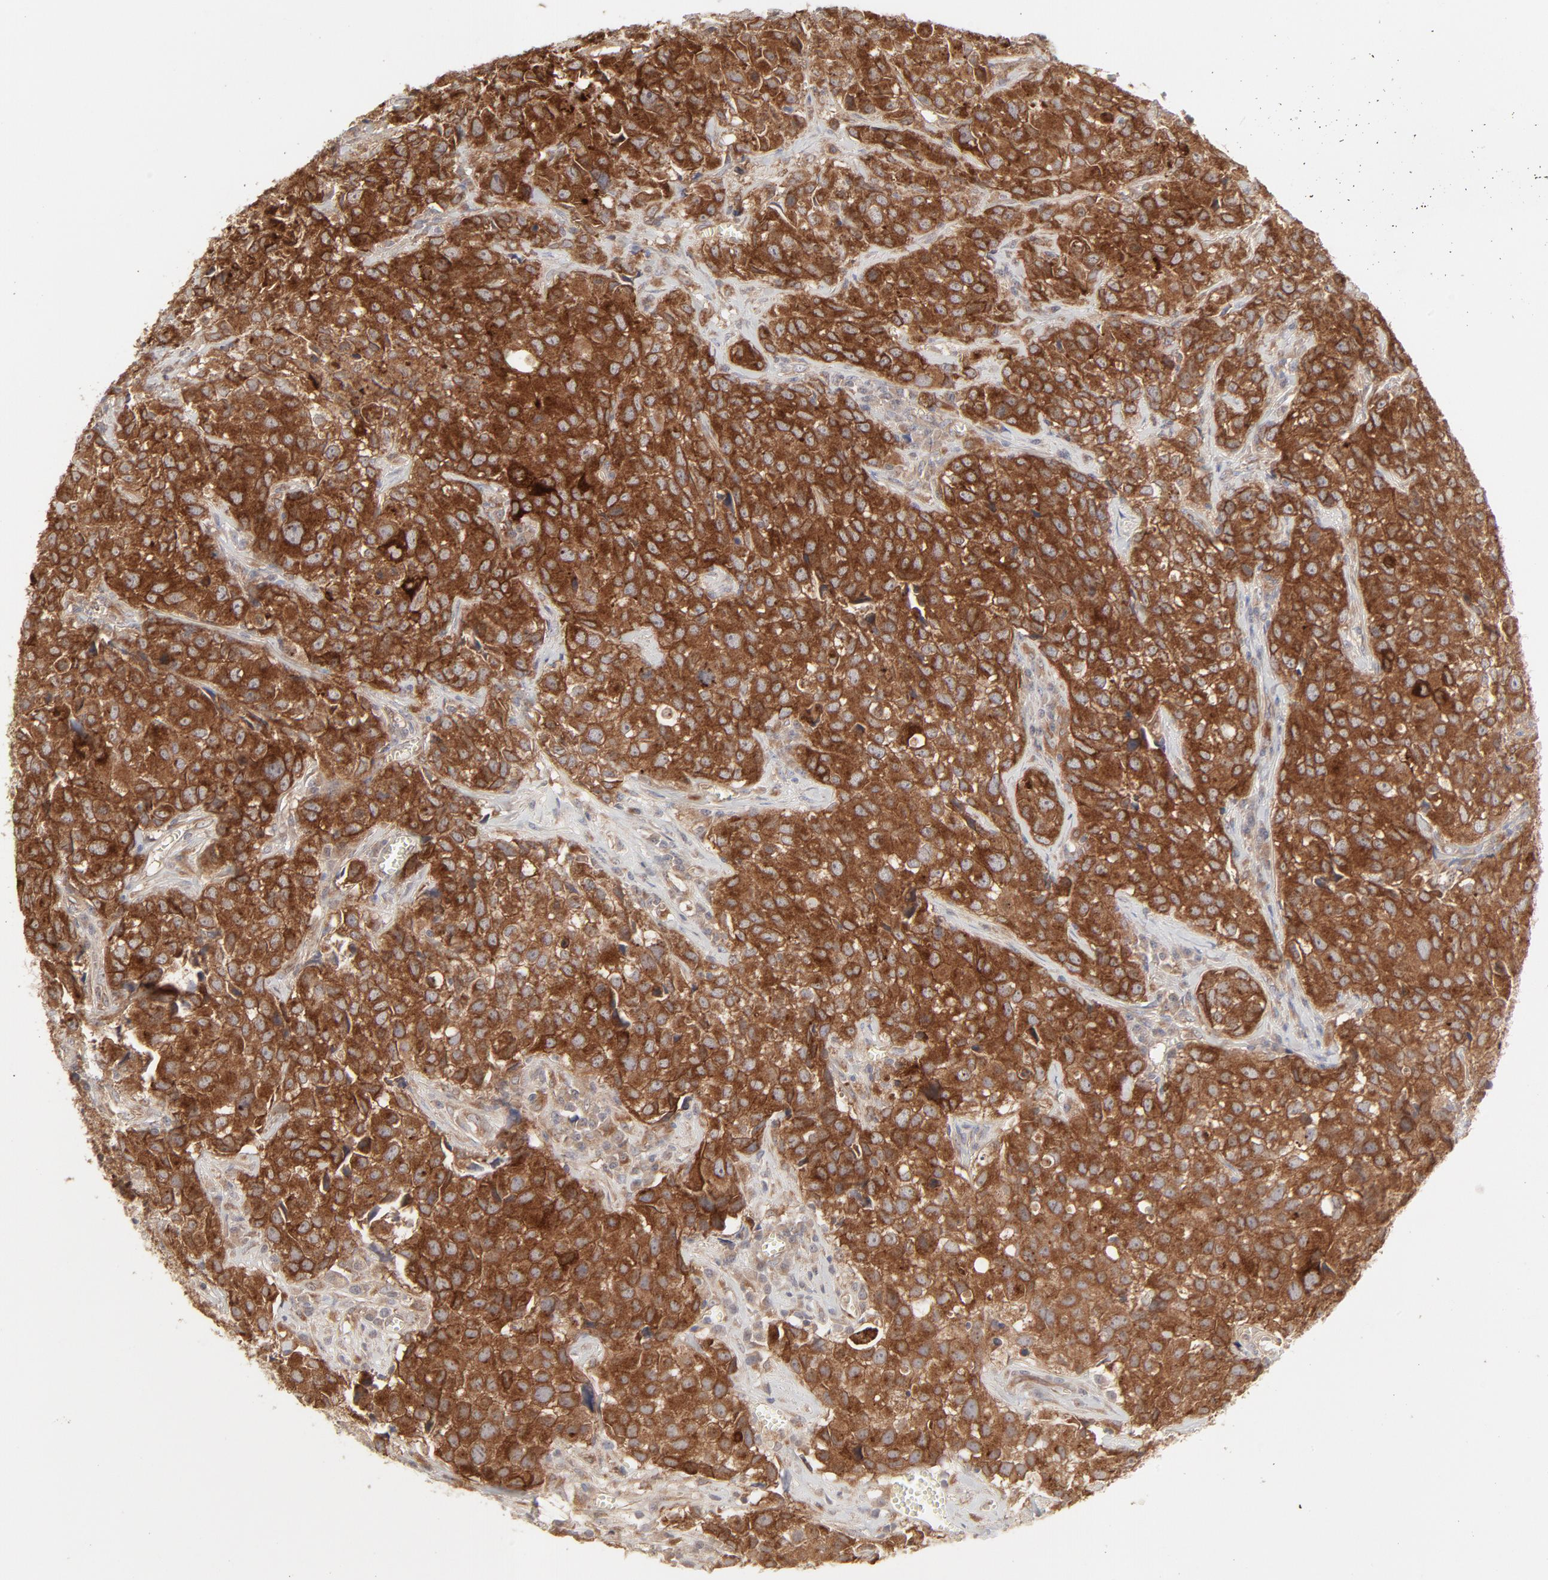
{"staining": {"intensity": "strong", "quantity": ">75%", "location": "cytoplasmic/membranous"}, "tissue": "urothelial cancer", "cell_type": "Tumor cells", "image_type": "cancer", "snomed": [{"axis": "morphology", "description": "Urothelial carcinoma, High grade"}, {"axis": "topography", "description": "Urinary bladder"}], "caption": "Urothelial cancer stained with a protein marker exhibits strong staining in tumor cells.", "gene": "RAB5C", "patient": {"sex": "female", "age": 75}}